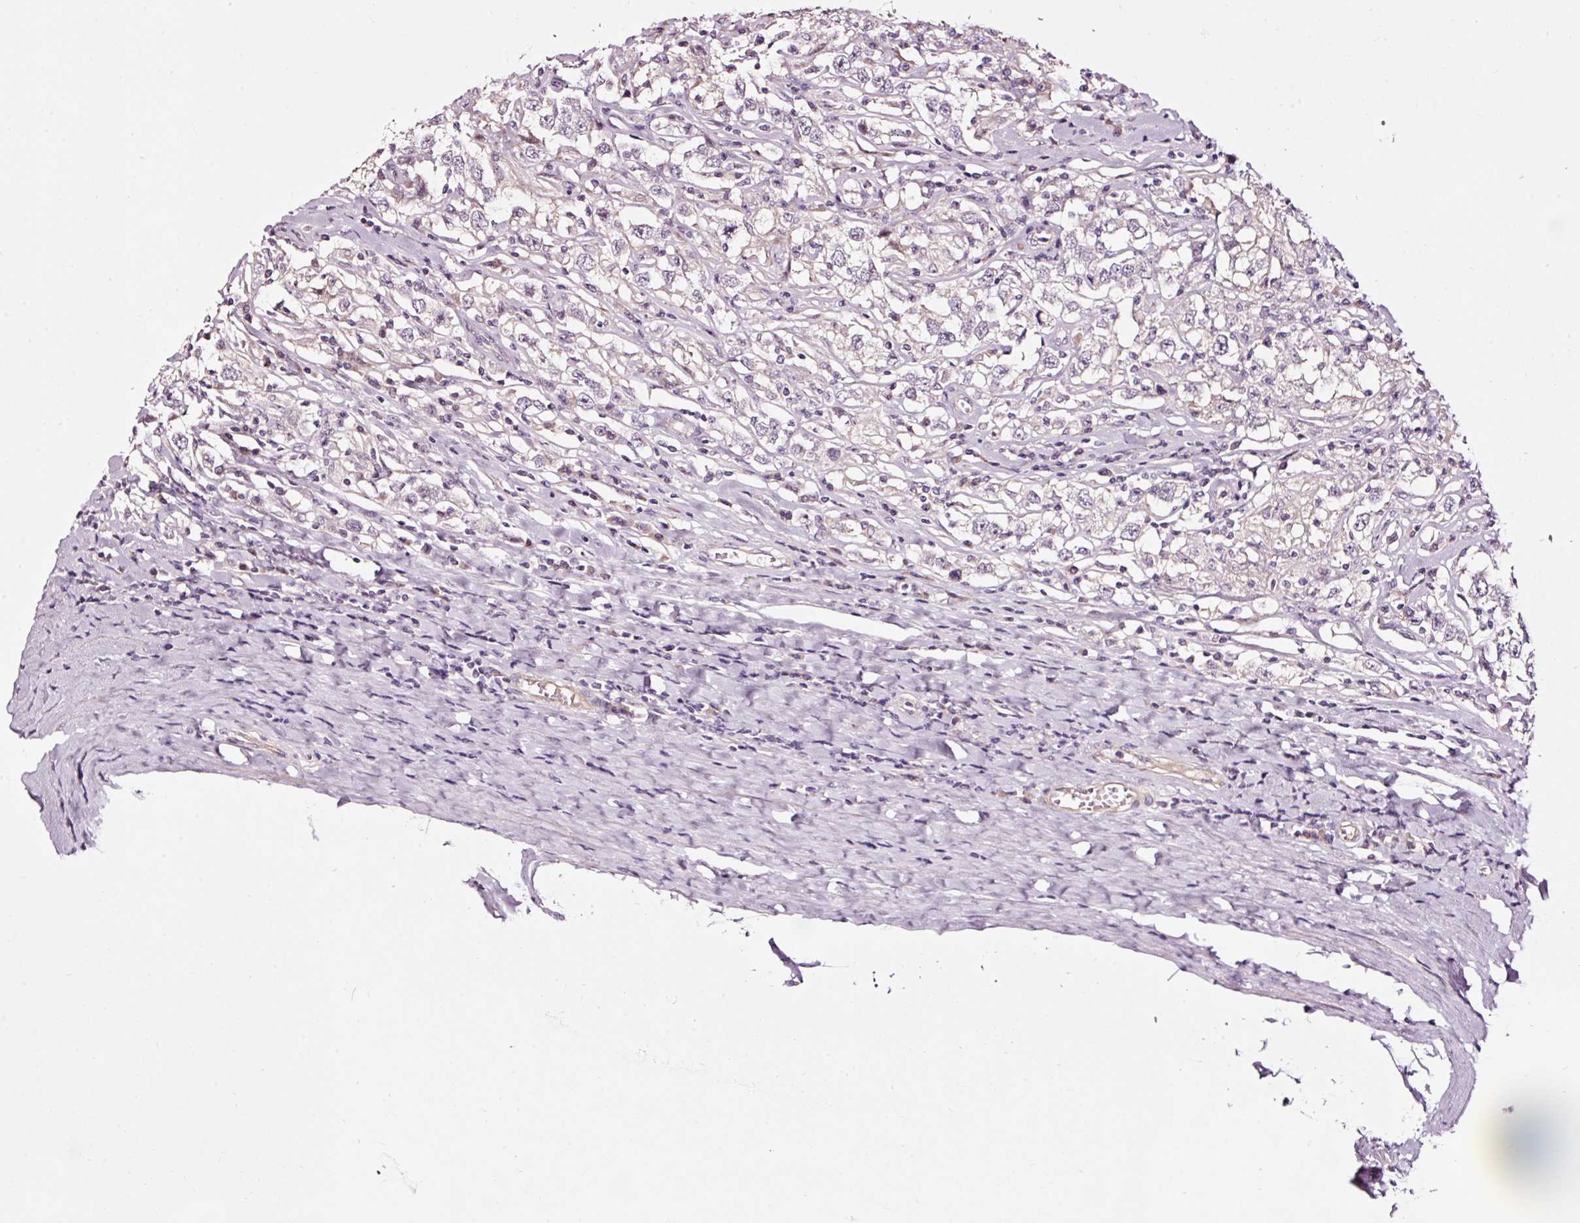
{"staining": {"intensity": "negative", "quantity": "none", "location": "none"}, "tissue": "testis cancer", "cell_type": "Tumor cells", "image_type": "cancer", "snomed": [{"axis": "morphology", "description": "Seminoma, NOS"}, {"axis": "topography", "description": "Testis"}], "caption": "The image demonstrates no staining of tumor cells in testis seminoma.", "gene": "UTP14A", "patient": {"sex": "male", "age": 41}}